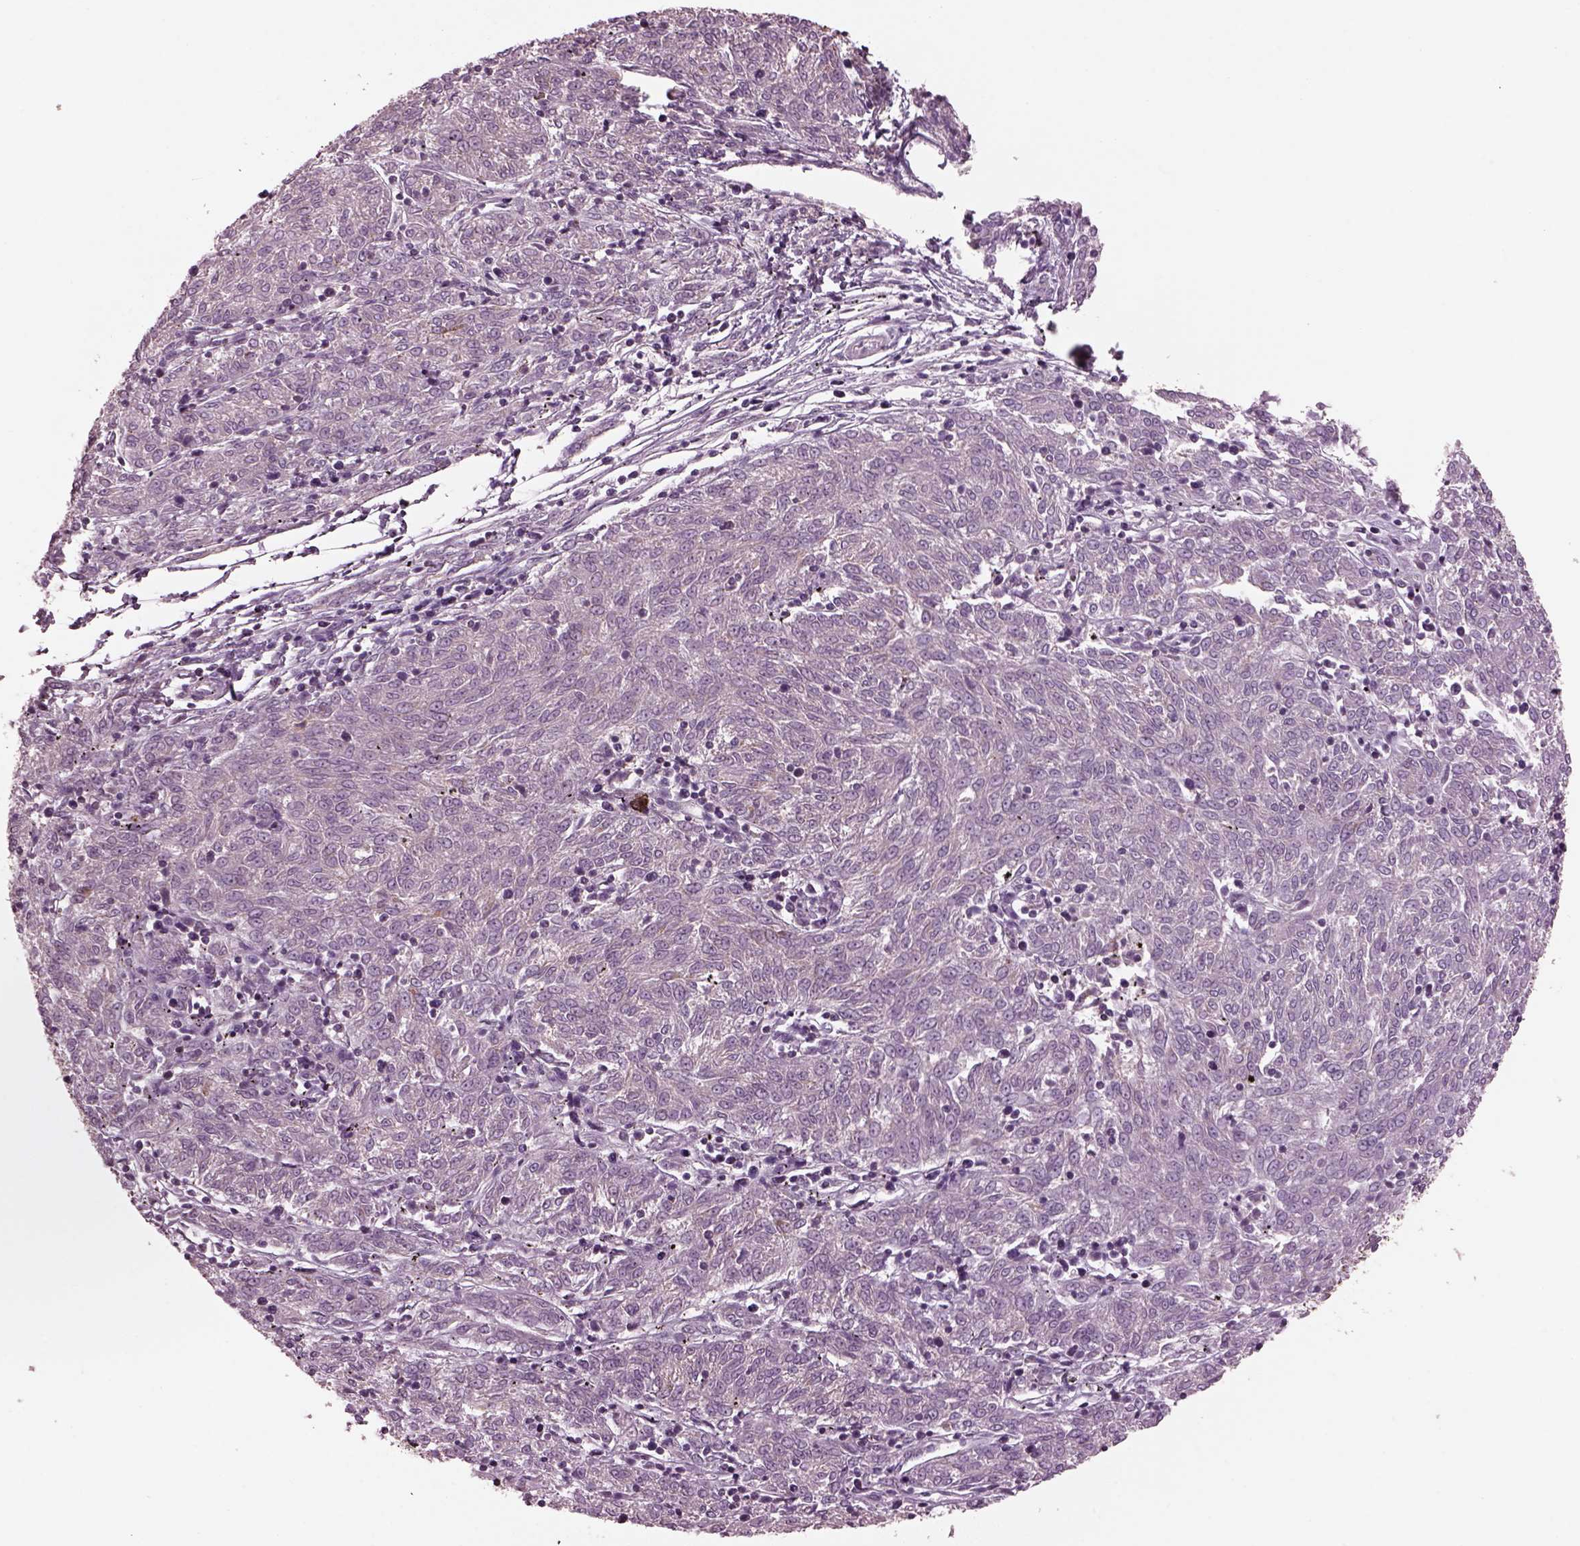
{"staining": {"intensity": "negative", "quantity": "none", "location": "none"}, "tissue": "melanoma", "cell_type": "Tumor cells", "image_type": "cancer", "snomed": [{"axis": "morphology", "description": "Malignant melanoma, NOS"}, {"axis": "topography", "description": "Skin"}], "caption": "Immunohistochemistry (IHC) micrograph of neoplastic tissue: human melanoma stained with DAB reveals no significant protein staining in tumor cells. (DAB (3,3'-diaminobenzidine) IHC, high magnification).", "gene": "SRI", "patient": {"sex": "female", "age": 72}}